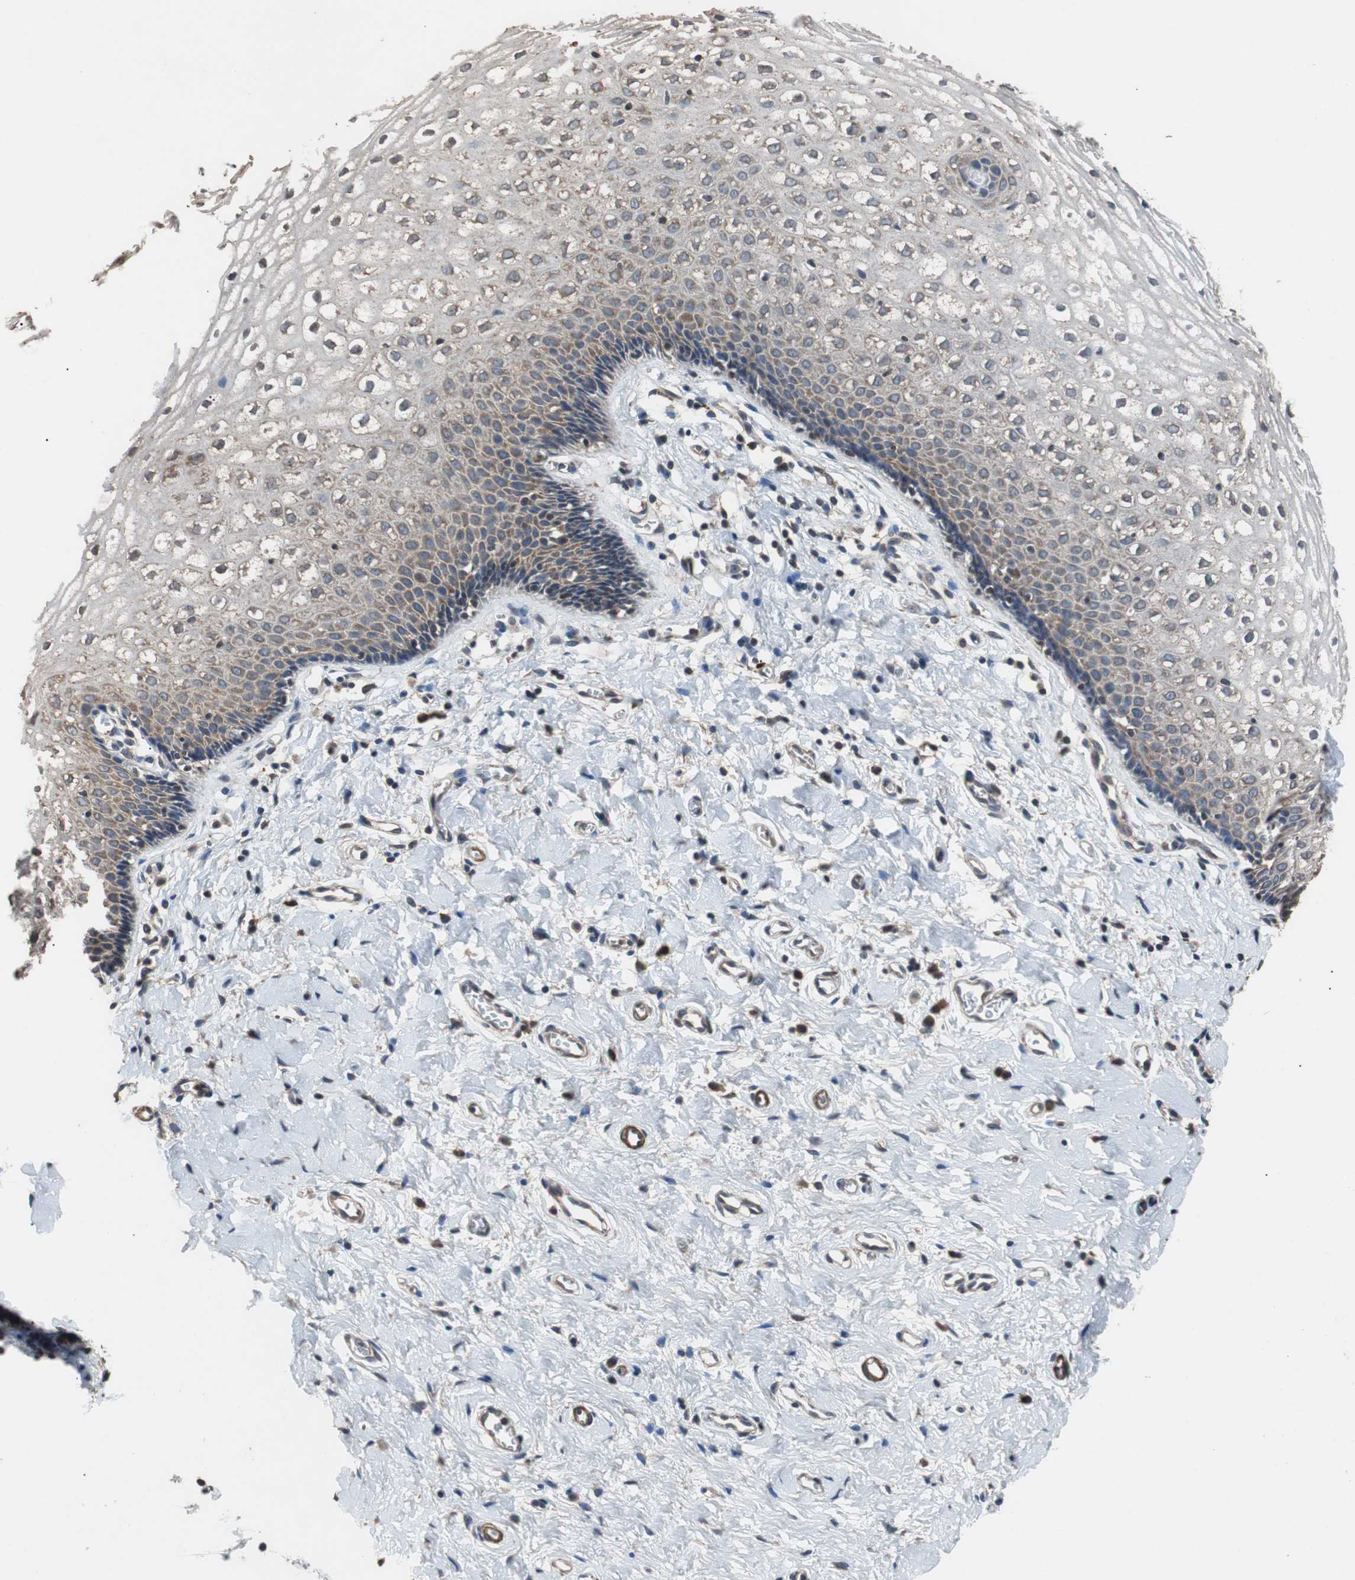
{"staining": {"intensity": "moderate", "quantity": ">75%", "location": "cytoplasmic/membranous"}, "tissue": "vagina", "cell_type": "Squamous epithelial cells", "image_type": "normal", "snomed": [{"axis": "morphology", "description": "Normal tissue, NOS"}, {"axis": "topography", "description": "Soft tissue"}, {"axis": "topography", "description": "Vagina"}], "caption": "DAB (3,3'-diaminobenzidine) immunohistochemical staining of benign vagina displays moderate cytoplasmic/membranous protein positivity in approximately >75% of squamous epithelial cells.", "gene": "PITRM1", "patient": {"sex": "female", "age": 61}}